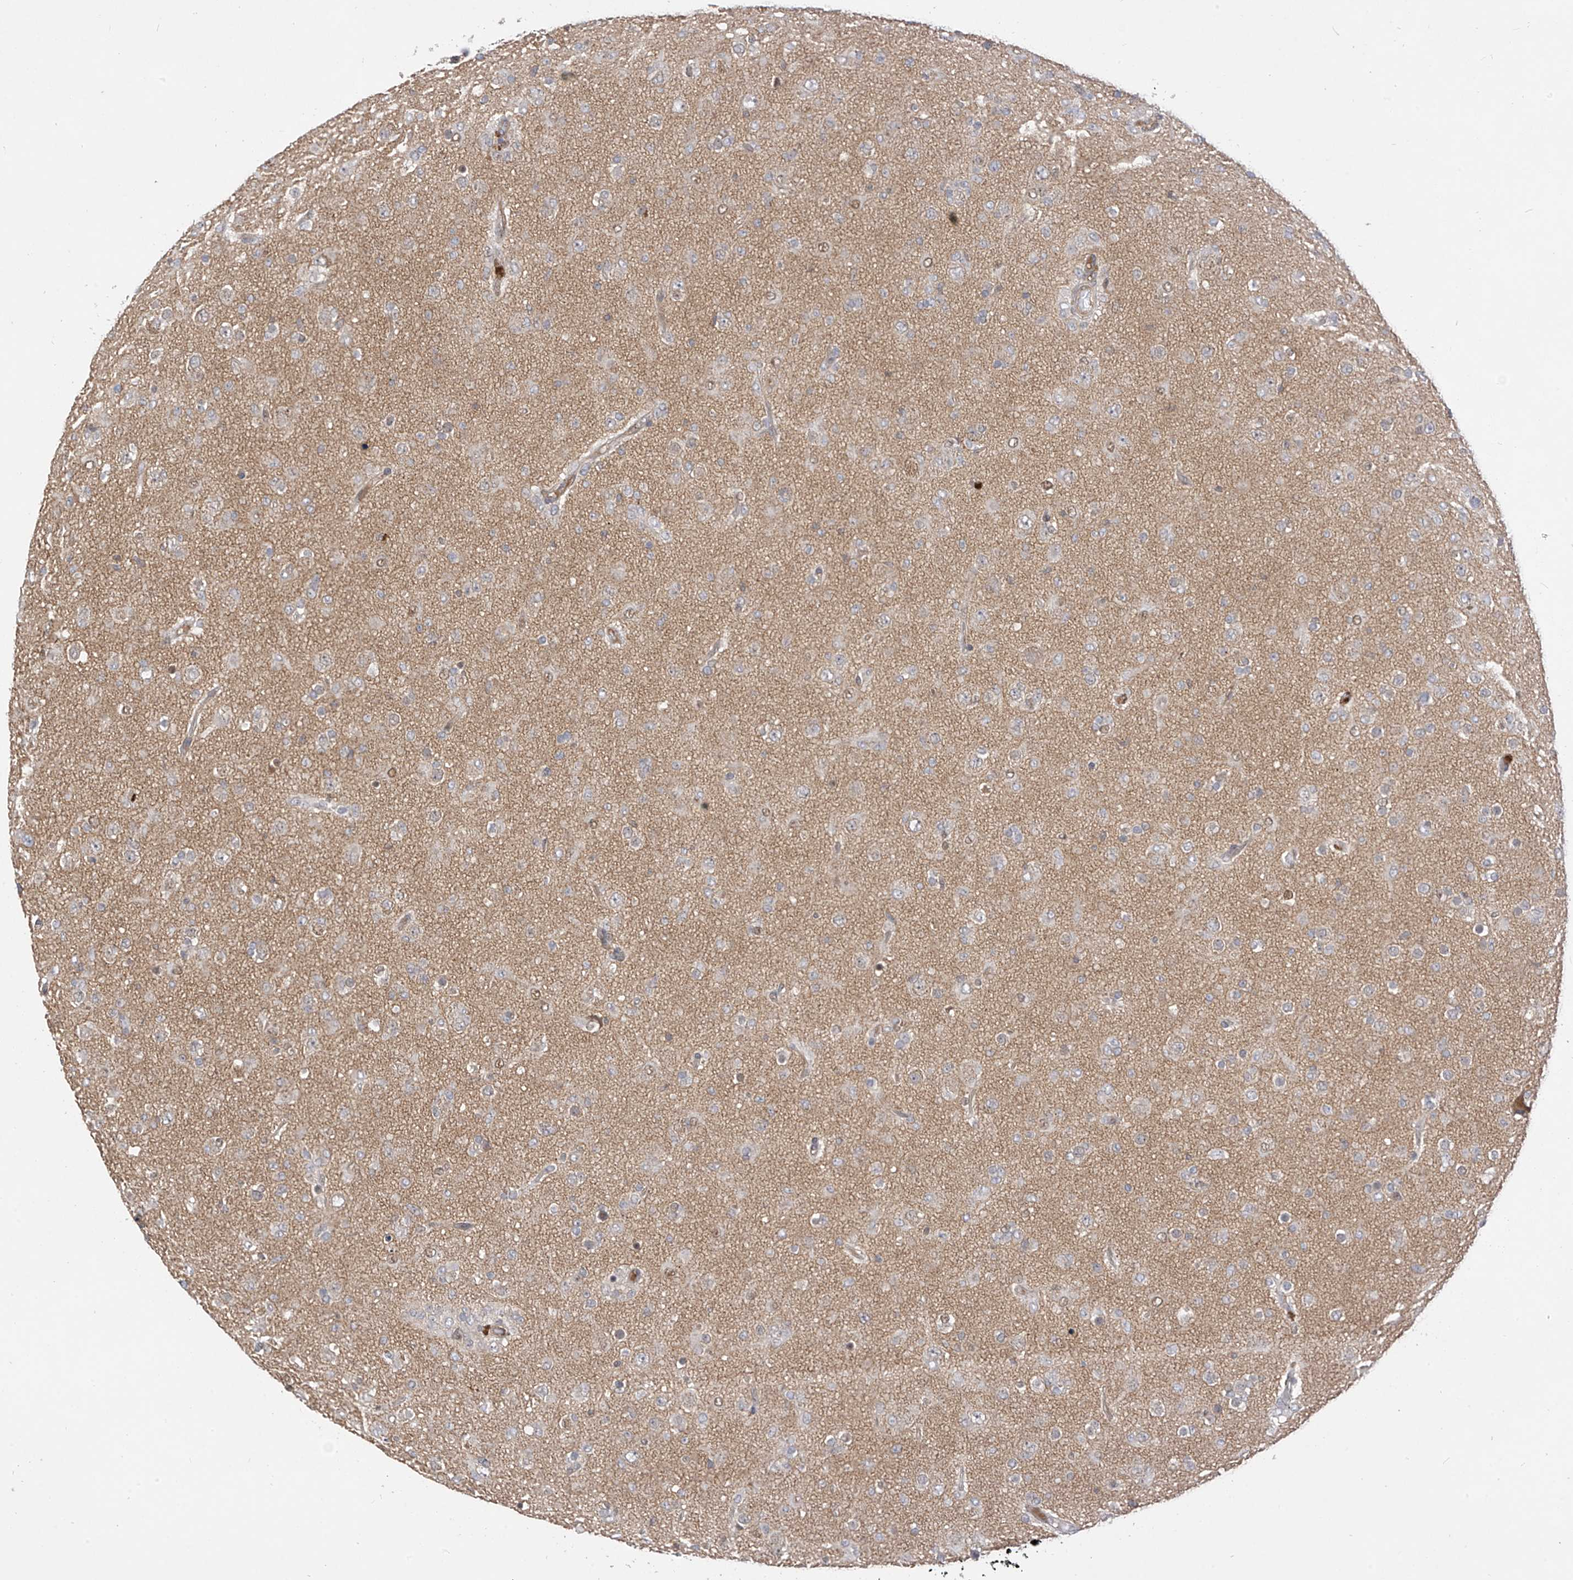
{"staining": {"intensity": "negative", "quantity": "none", "location": "none"}, "tissue": "glioma", "cell_type": "Tumor cells", "image_type": "cancer", "snomed": [{"axis": "morphology", "description": "Glioma, malignant, Low grade"}, {"axis": "topography", "description": "Brain"}], "caption": "The immunohistochemistry (IHC) photomicrograph has no significant expression in tumor cells of glioma tissue.", "gene": "MRTFA", "patient": {"sex": "male", "age": 65}}